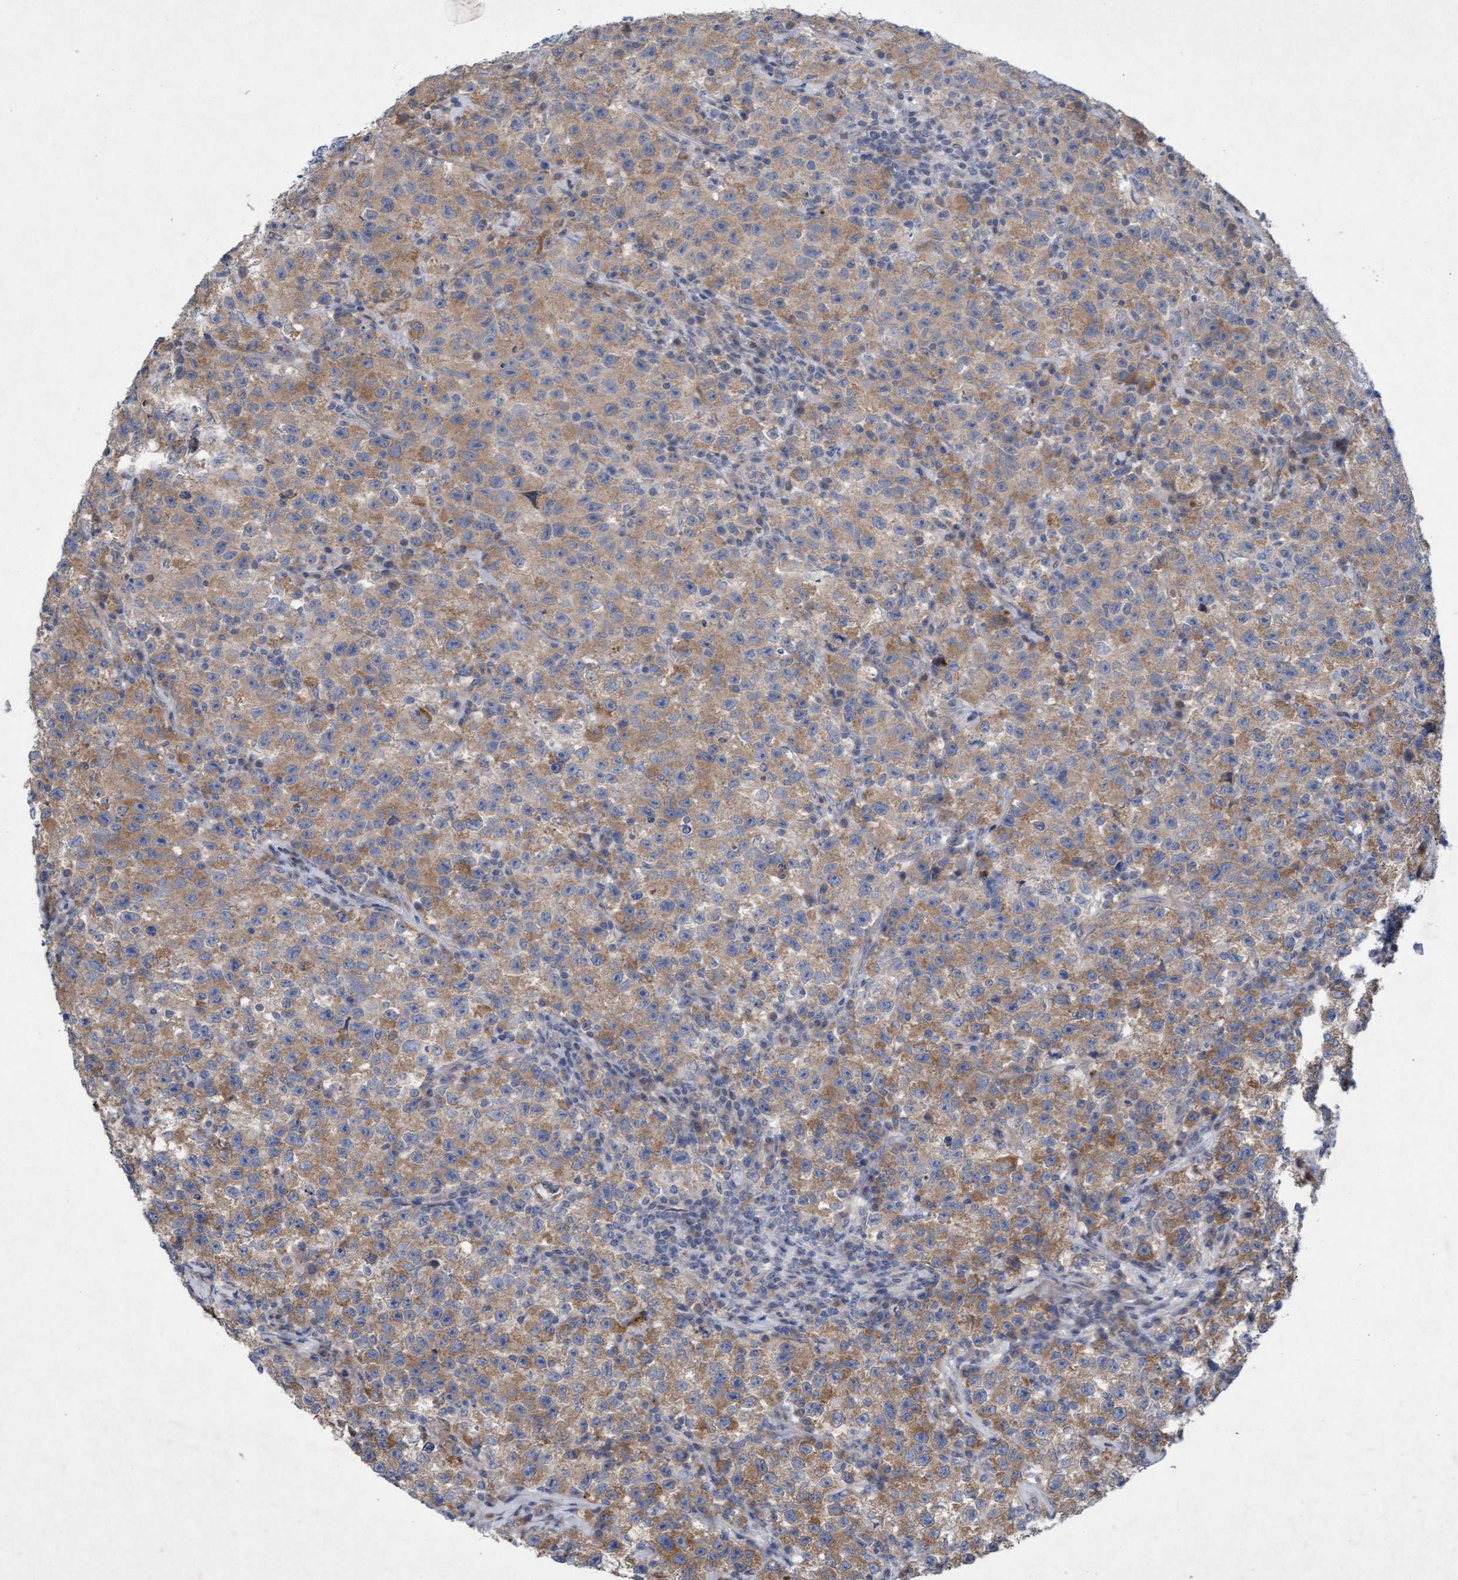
{"staining": {"intensity": "weak", "quantity": ">75%", "location": "cytoplasmic/membranous"}, "tissue": "testis cancer", "cell_type": "Tumor cells", "image_type": "cancer", "snomed": [{"axis": "morphology", "description": "Seminoma, NOS"}, {"axis": "topography", "description": "Testis"}], "caption": "IHC of seminoma (testis) demonstrates low levels of weak cytoplasmic/membranous staining in approximately >75% of tumor cells. (IHC, brightfield microscopy, high magnification).", "gene": "DDHD2", "patient": {"sex": "male", "age": 22}}